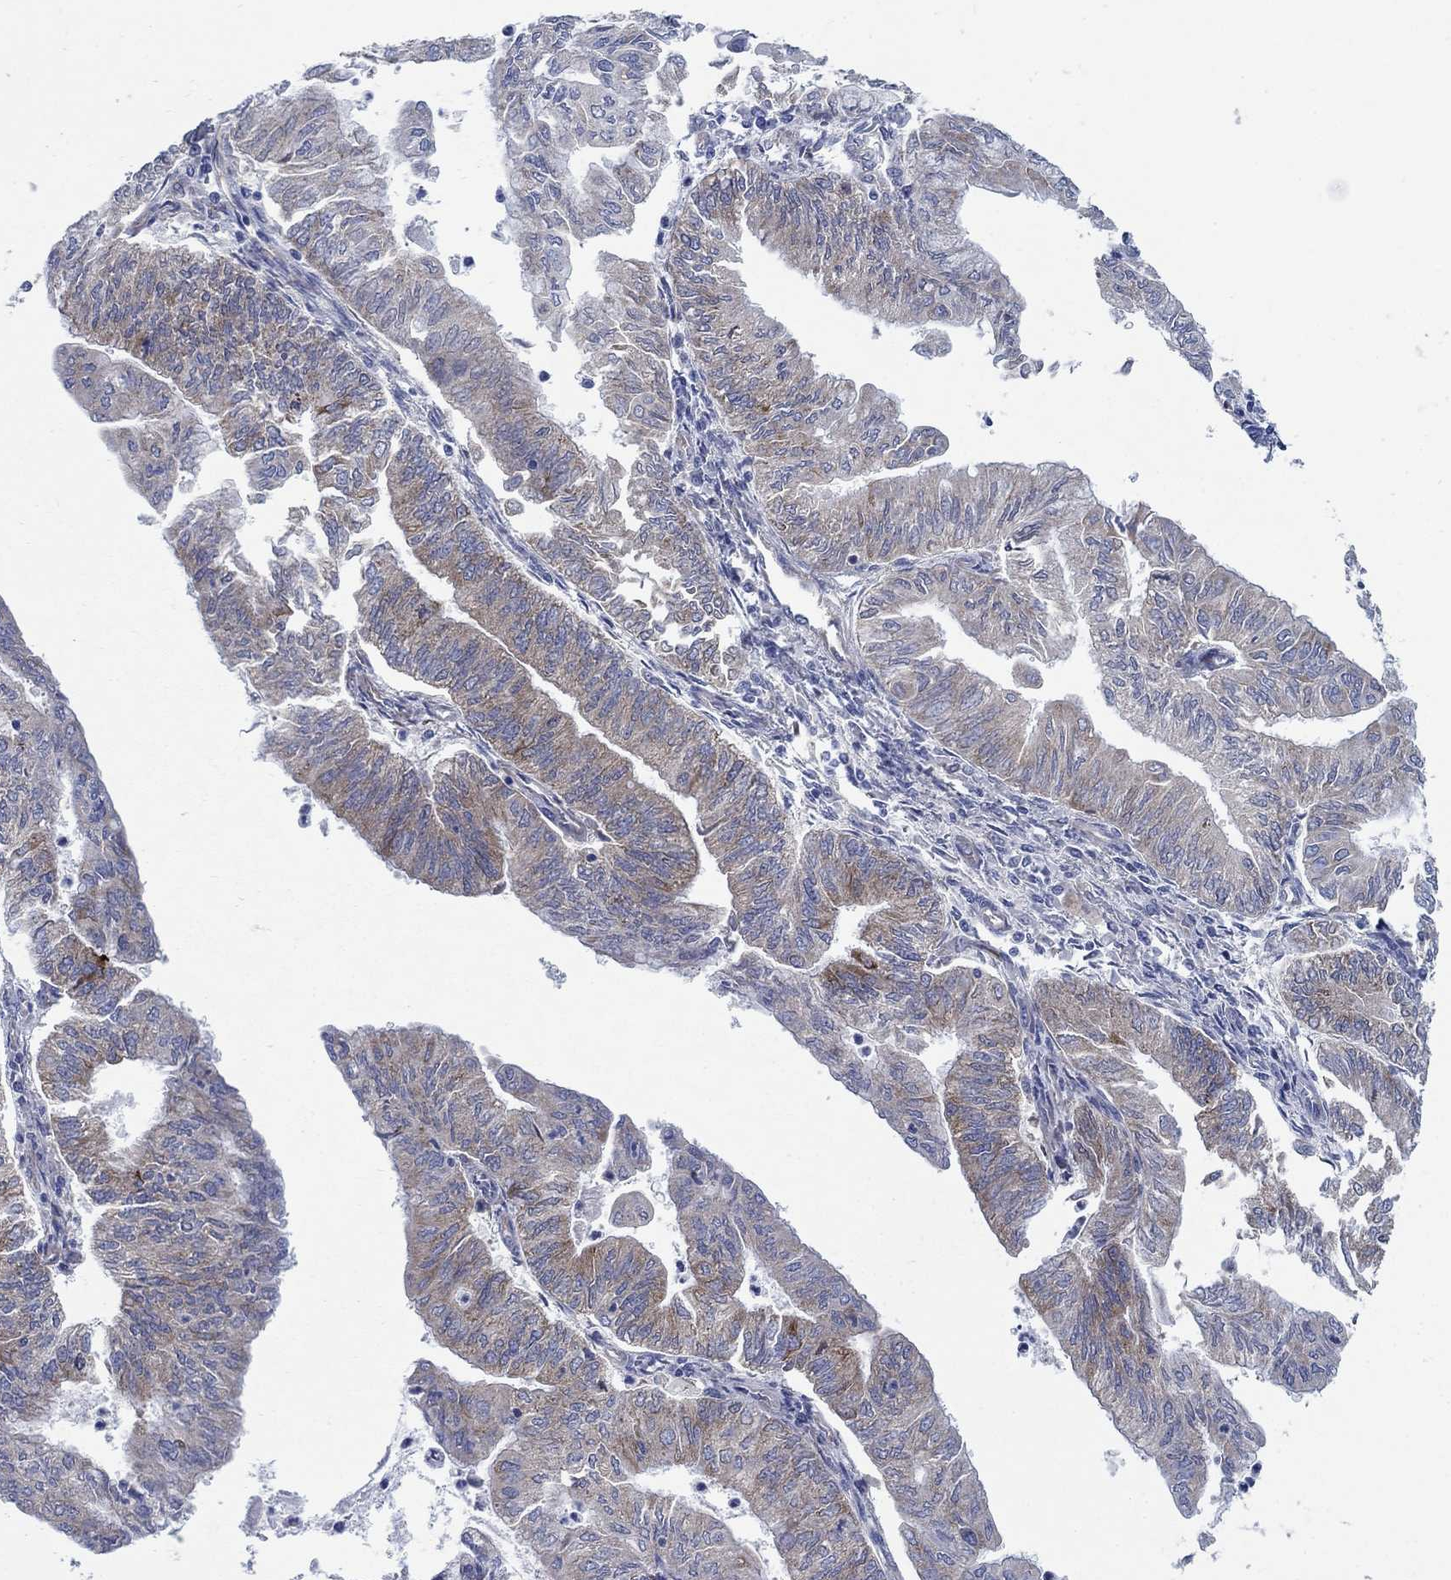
{"staining": {"intensity": "moderate", "quantity": "<25%", "location": "cytoplasmic/membranous"}, "tissue": "endometrial cancer", "cell_type": "Tumor cells", "image_type": "cancer", "snomed": [{"axis": "morphology", "description": "Adenocarcinoma, NOS"}, {"axis": "topography", "description": "Endometrium"}], "caption": "Human endometrial cancer stained with a brown dye shows moderate cytoplasmic/membranous positive staining in approximately <25% of tumor cells.", "gene": "TMEM59", "patient": {"sex": "female", "age": 59}}